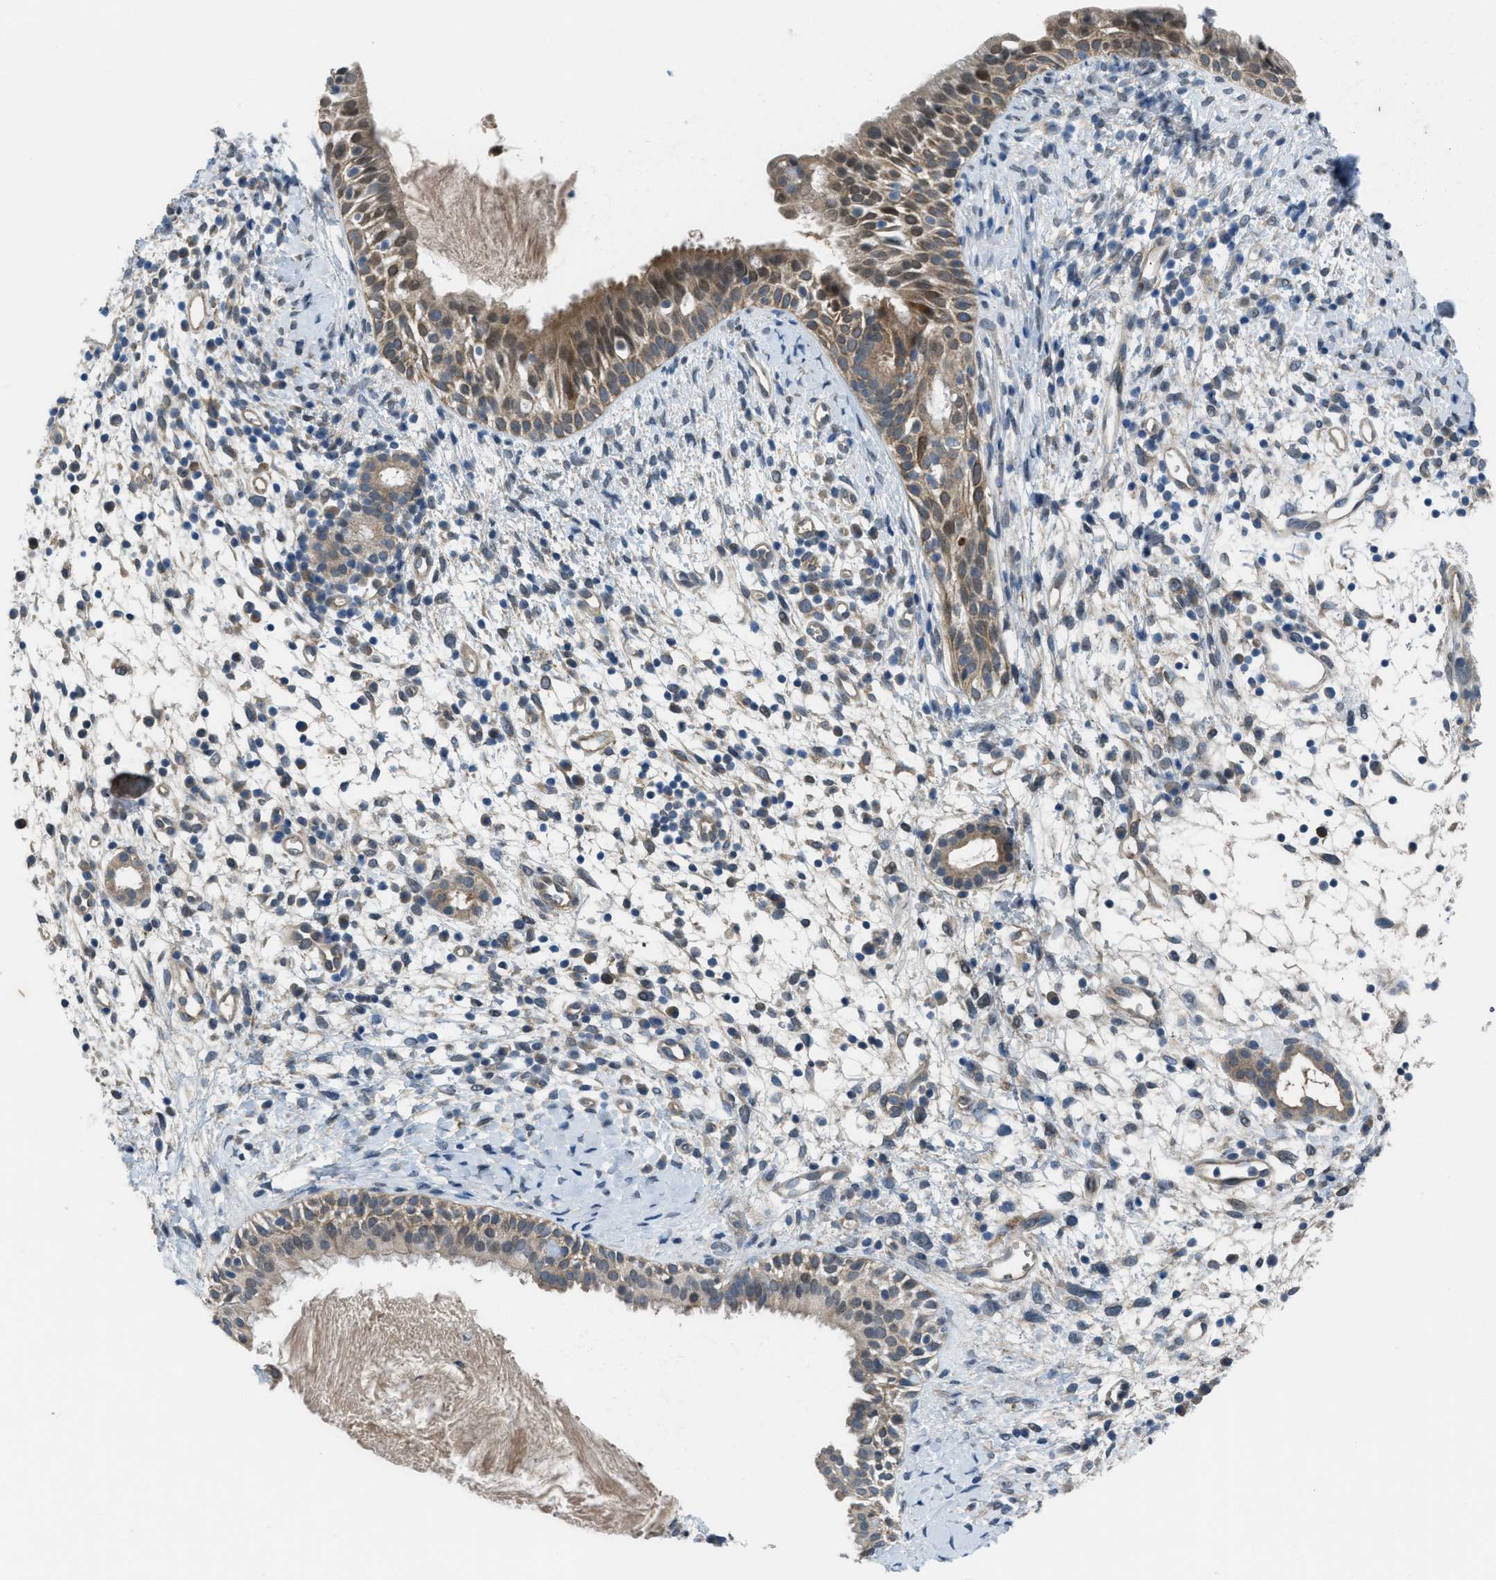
{"staining": {"intensity": "moderate", "quantity": ">75%", "location": "cytoplasmic/membranous"}, "tissue": "nasopharynx", "cell_type": "Respiratory epithelial cells", "image_type": "normal", "snomed": [{"axis": "morphology", "description": "Normal tissue, NOS"}, {"axis": "topography", "description": "Nasopharynx"}], "caption": "Normal nasopharynx exhibits moderate cytoplasmic/membranous staining in approximately >75% of respiratory epithelial cells, visualized by immunohistochemistry.", "gene": "BAZ2B", "patient": {"sex": "male", "age": 22}}